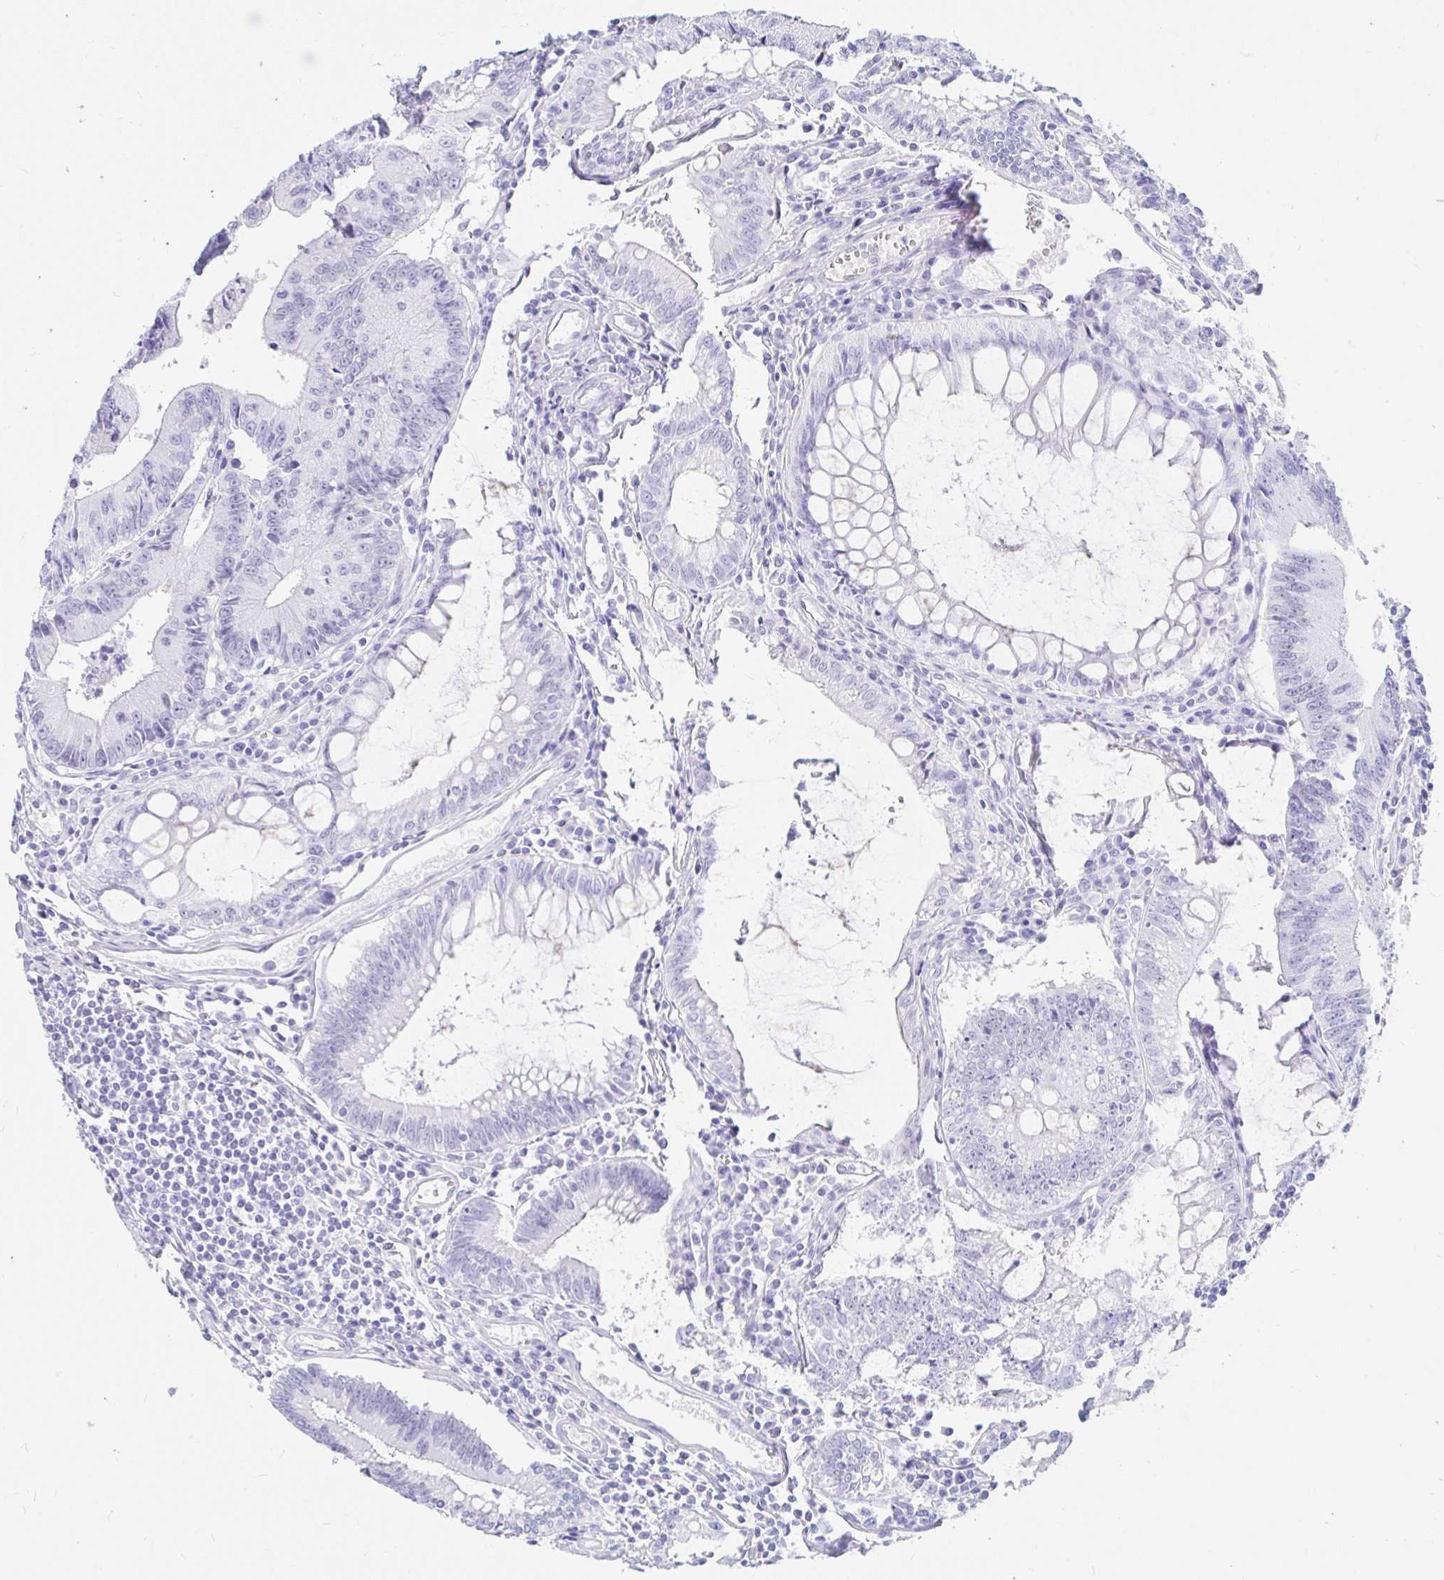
{"staining": {"intensity": "negative", "quantity": "none", "location": "none"}, "tissue": "colorectal cancer", "cell_type": "Tumor cells", "image_type": "cancer", "snomed": [{"axis": "morphology", "description": "Adenocarcinoma, NOS"}, {"axis": "topography", "description": "Rectum"}], "caption": "Tumor cells show no significant staining in colorectal adenocarcinoma.", "gene": "OR6T1", "patient": {"sex": "female", "age": 81}}